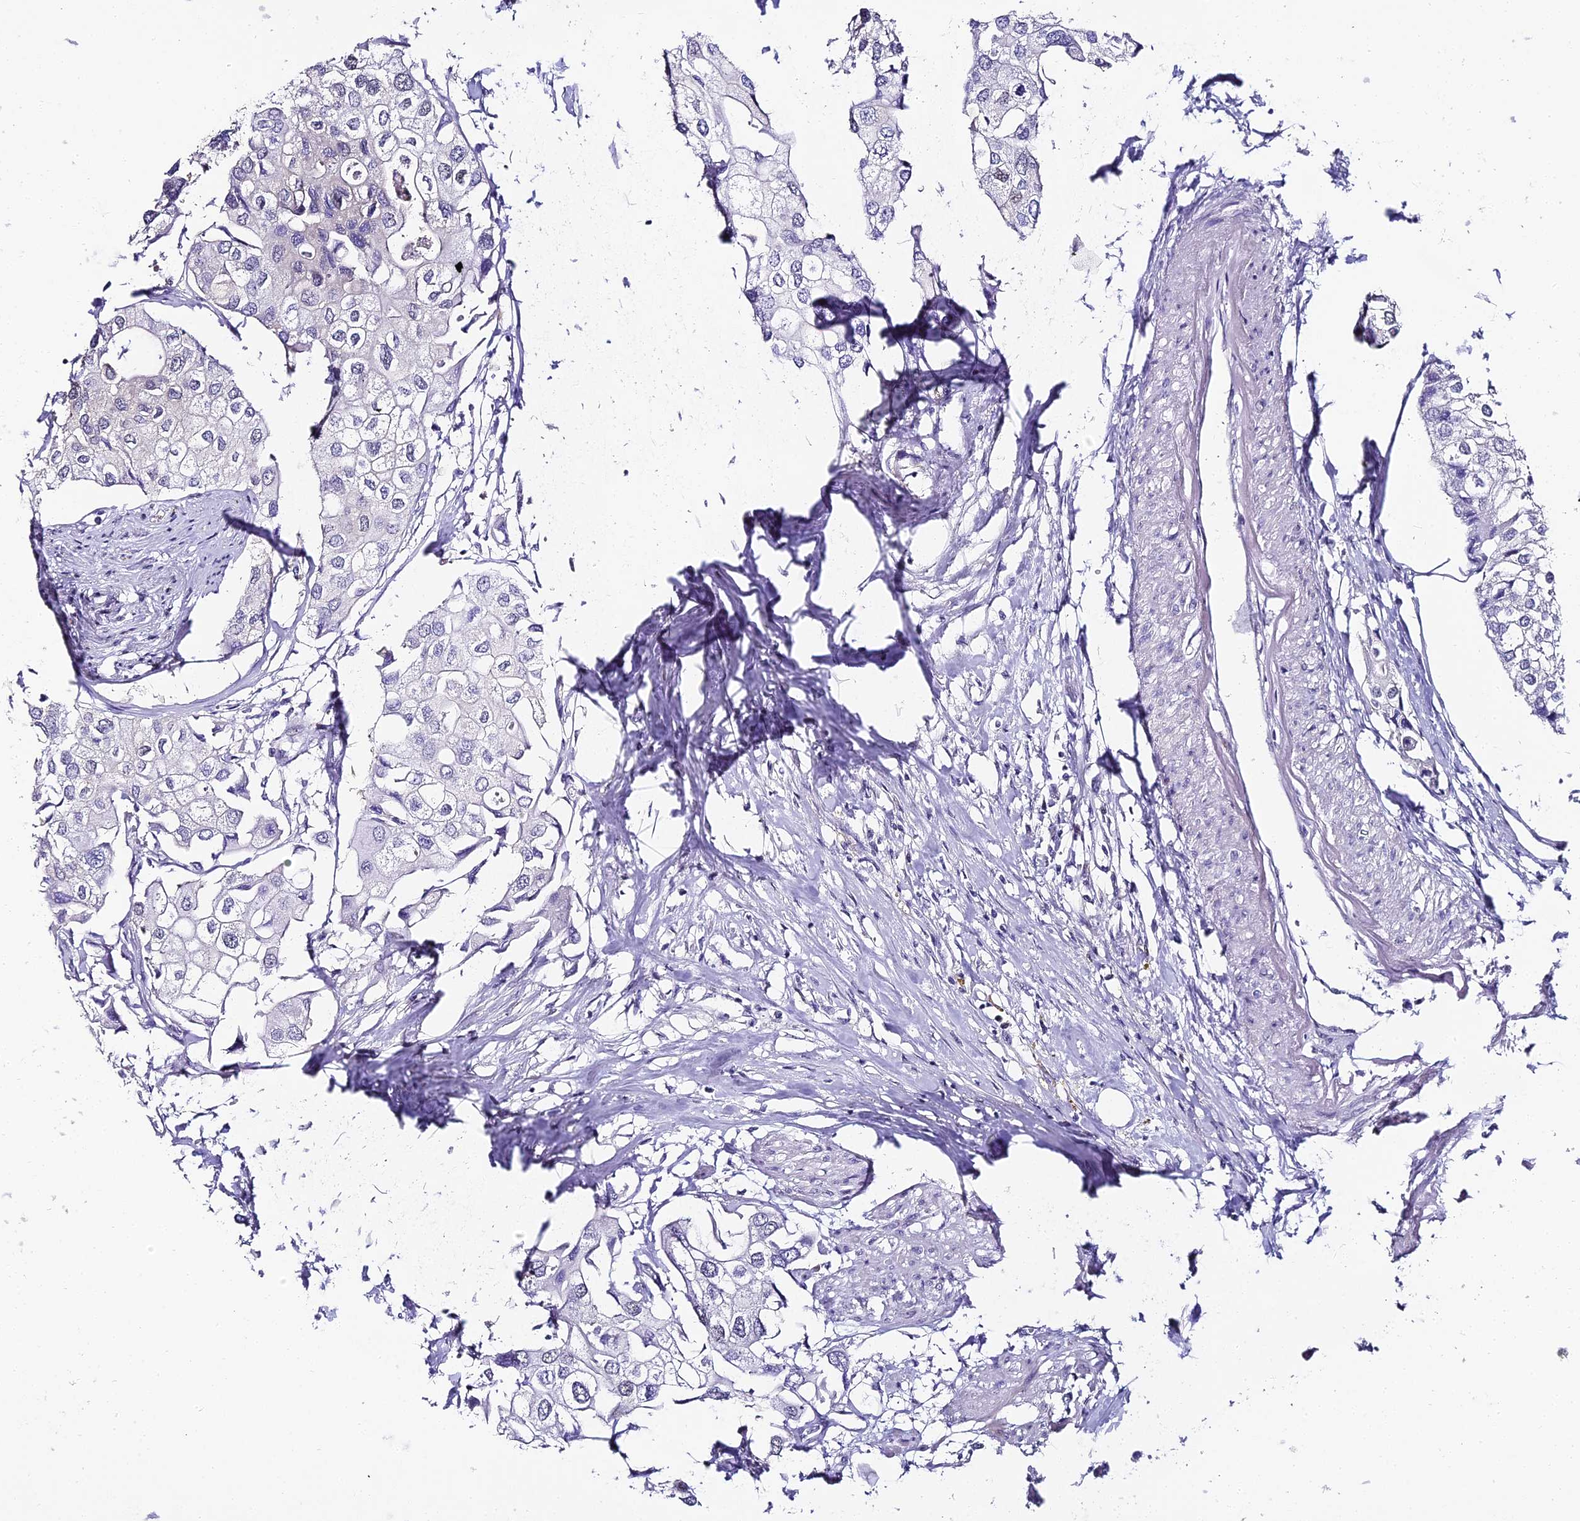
{"staining": {"intensity": "negative", "quantity": "none", "location": "none"}, "tissue": "urothelial cancer", "cell_type": "Tumor cells", "image_type": "cancer", "snomed": [{"axis": "morphology", "description": "Urothelial carcinoma, High grade"}, {"axis": "topography", "description": "Urinary bladder"}], "caption": "High magnification brightfield microscopy of urothelial carcinoma (high-grade) stained with DAB (brown) and counterstained with hematoxylin (blue): tumor cells show no significant expression.", "gene": "ABHD14A-ACY1", "patient": {"sex": "male", "age": 64}}